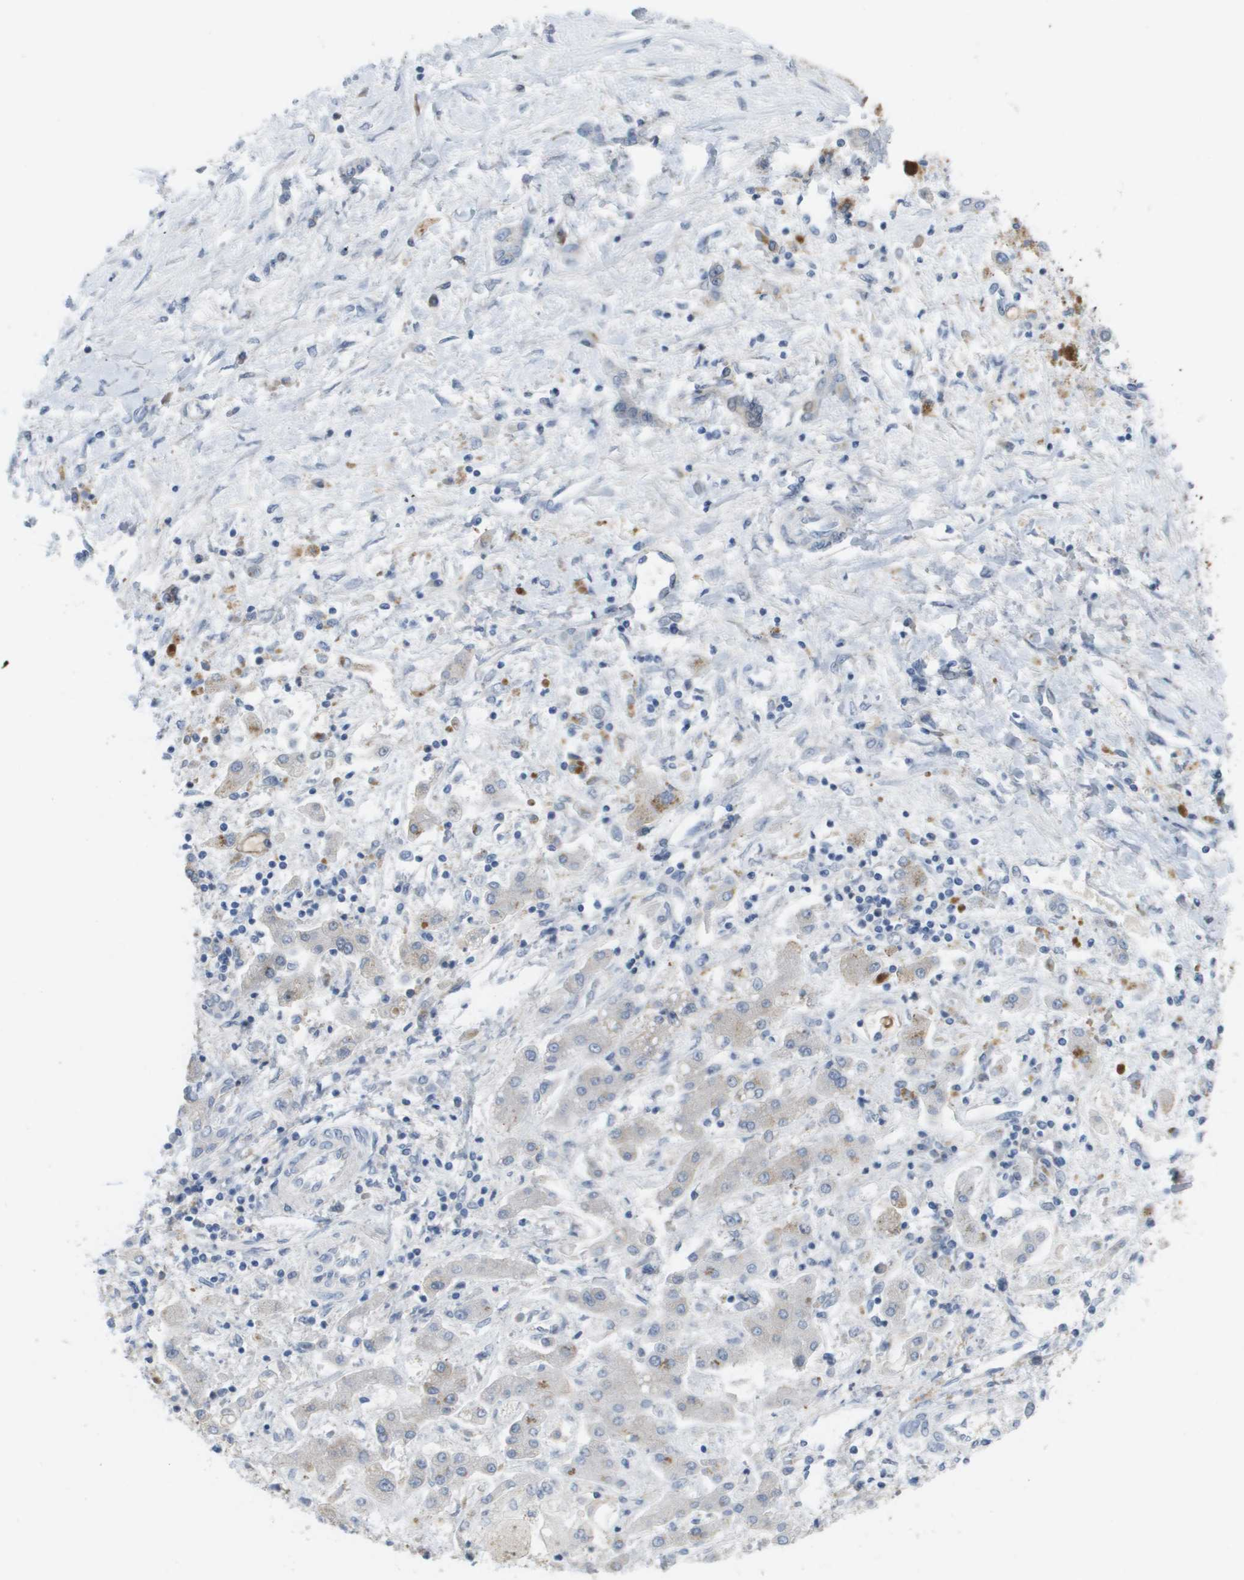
{"staining": {"intensity": "negative", "quantity": "none", "location": "none"}, "tissue": "liver cancer", "cell_type": "Tumor cells", "image_type": "cancer", "snomed": [{"axis": "morphology", "description": "Cholangiocarcinoma"}, {"axis": "topography", "description": "Liver"}], "caption": "An IHC micrograph of liver cholangiocarcinoma is shown. There is no staining in tumor cells of liver cholangiocarcinoma.", "gene": "MARCHF8", "patient": {"sex": "male", "age": 50}}